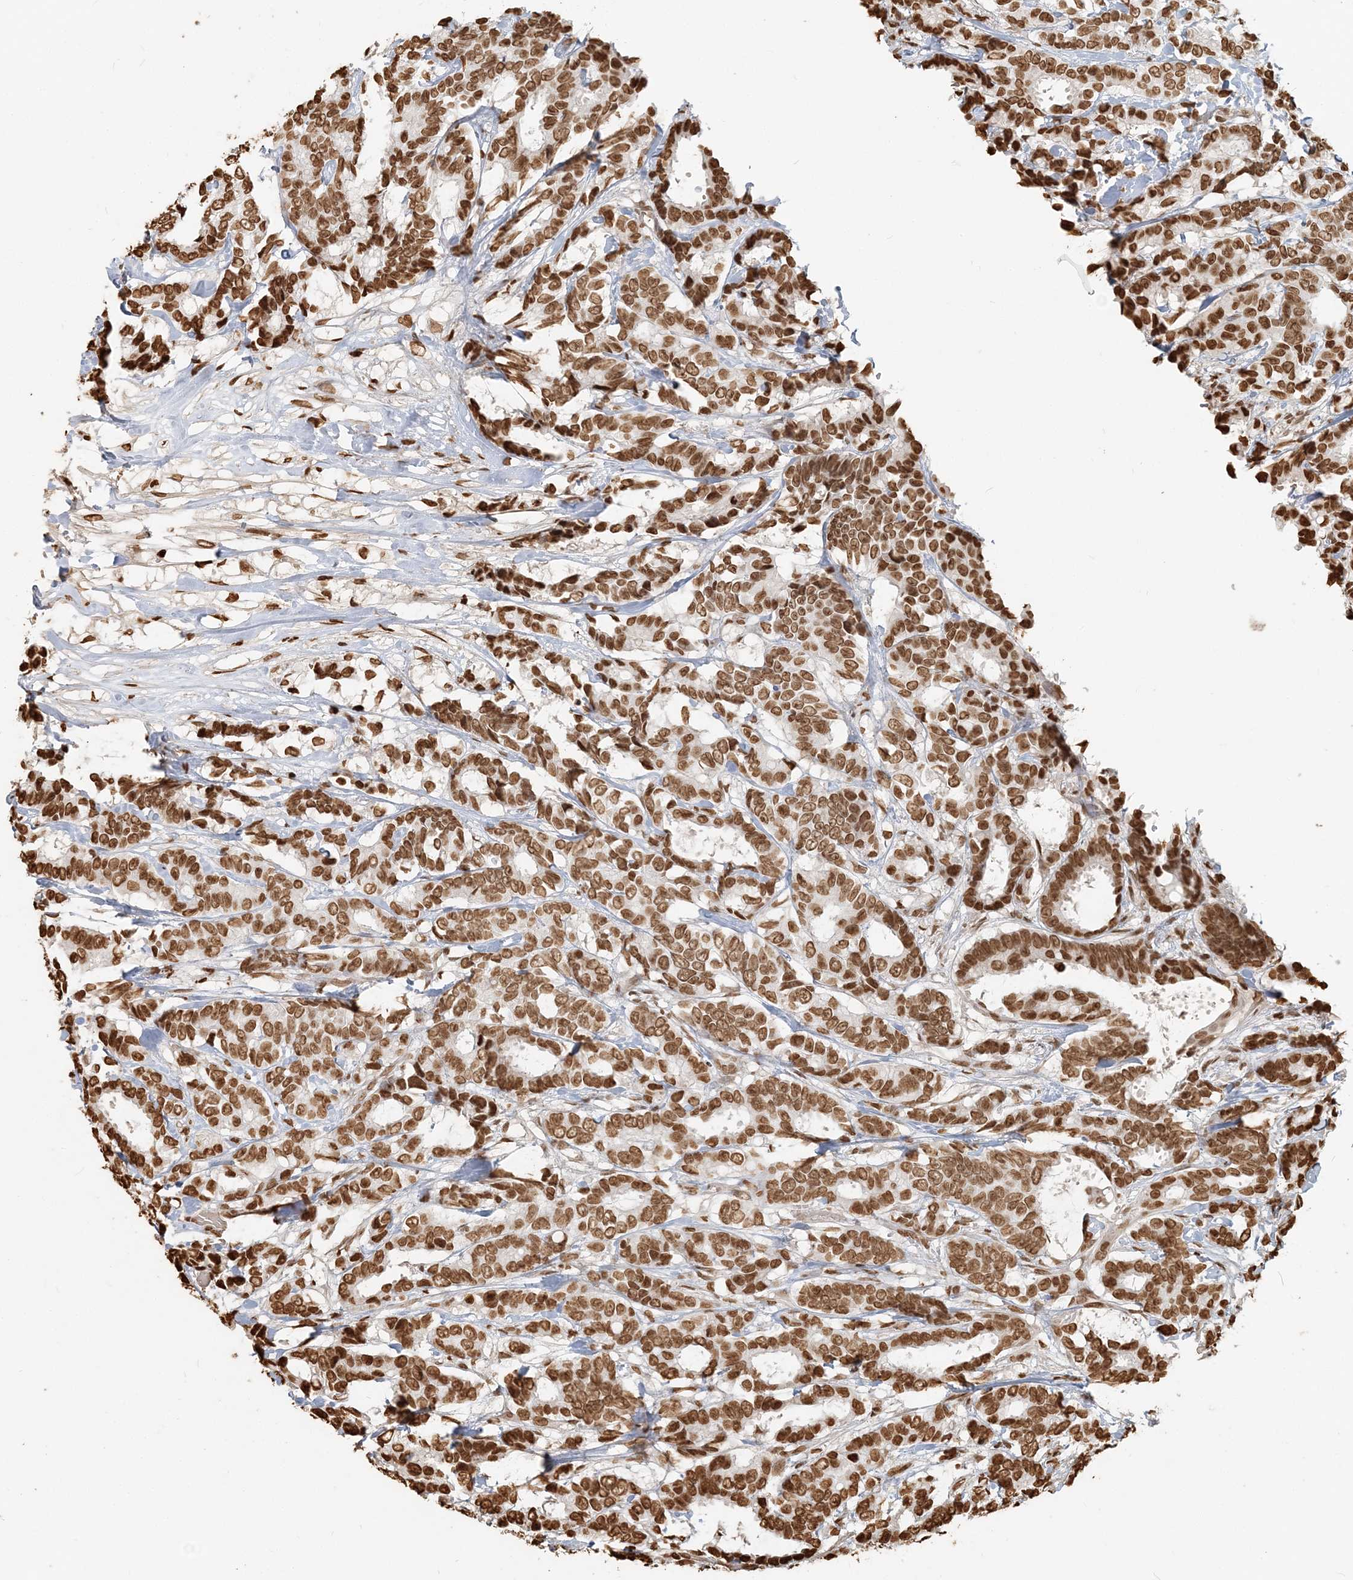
{"staining": {"intensity": "moderate", "quantity": ">75%", "location": "nuclear"}, "tissue": "breast cancer", "cell_type": "Tumor cells", "image_type": "cancer", "snomed": [{"axis": "morphology", "description": "Duct carcinoma"}, {"axis": "topography", "description": "Breast"}], "caption": "Immunohistochemical staining of breast cancer exhibits medium levels of moderate nuclear protein positivity in about >75% of tumor cells.", "gene": "H3-3B", "patient": {"sex": "female", "age": 87}}